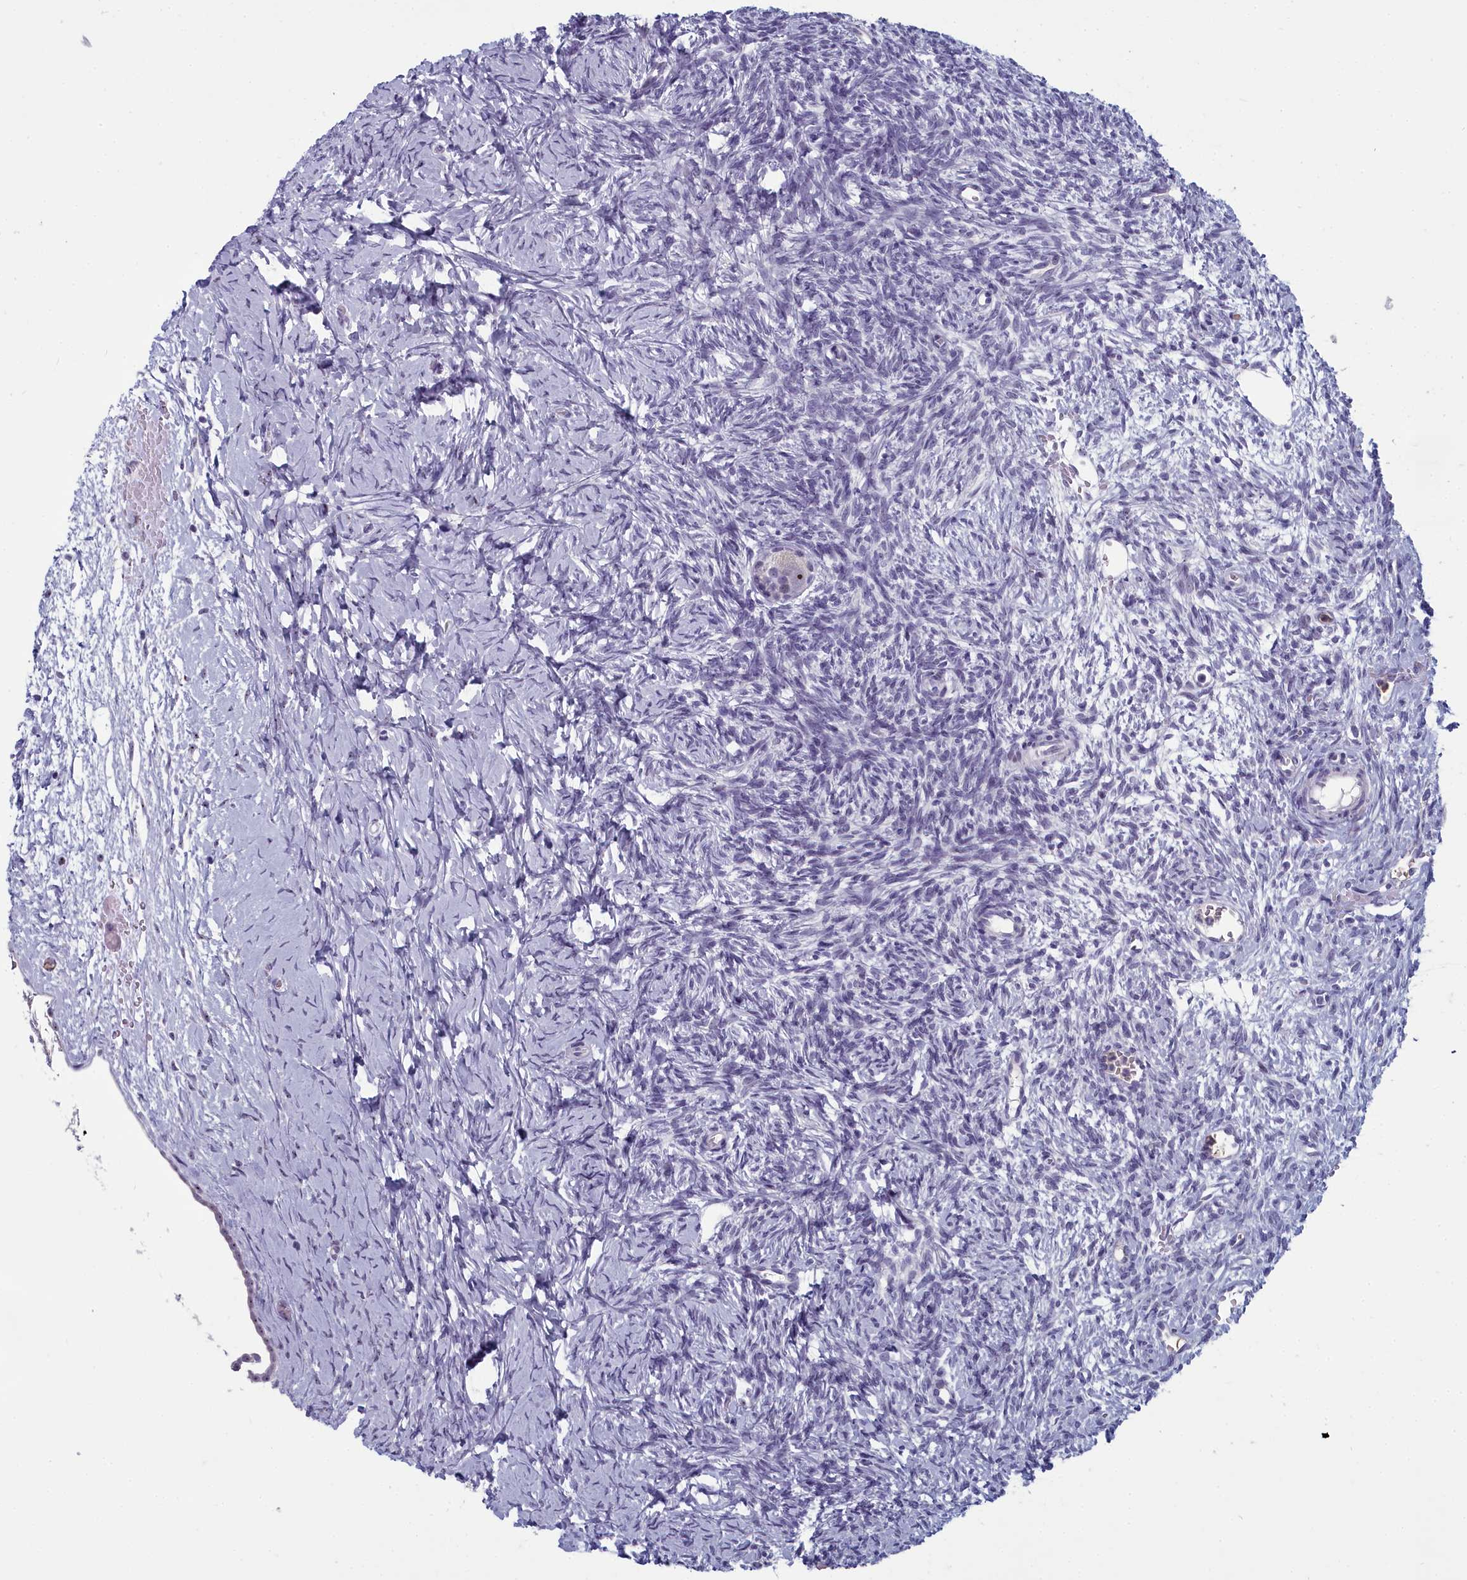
{"staining": {"intensity": "negative", "quantity": "none", "location": "none"}, "tissue": "ovary", "cell_type": "Follicle cells", "image_type": "normal", "snomed": [{"axis": "morphology", "description": "Normal tissue, NOS"}, {"axis": "topography", "description": "Ovary"}], "caption": "Ovary stained for a protein using immunohistochemistry (IHC) shows no expression follicle cells.", "gene": "INSYN2A", "patient": {"sex": "female", "age": 39}}